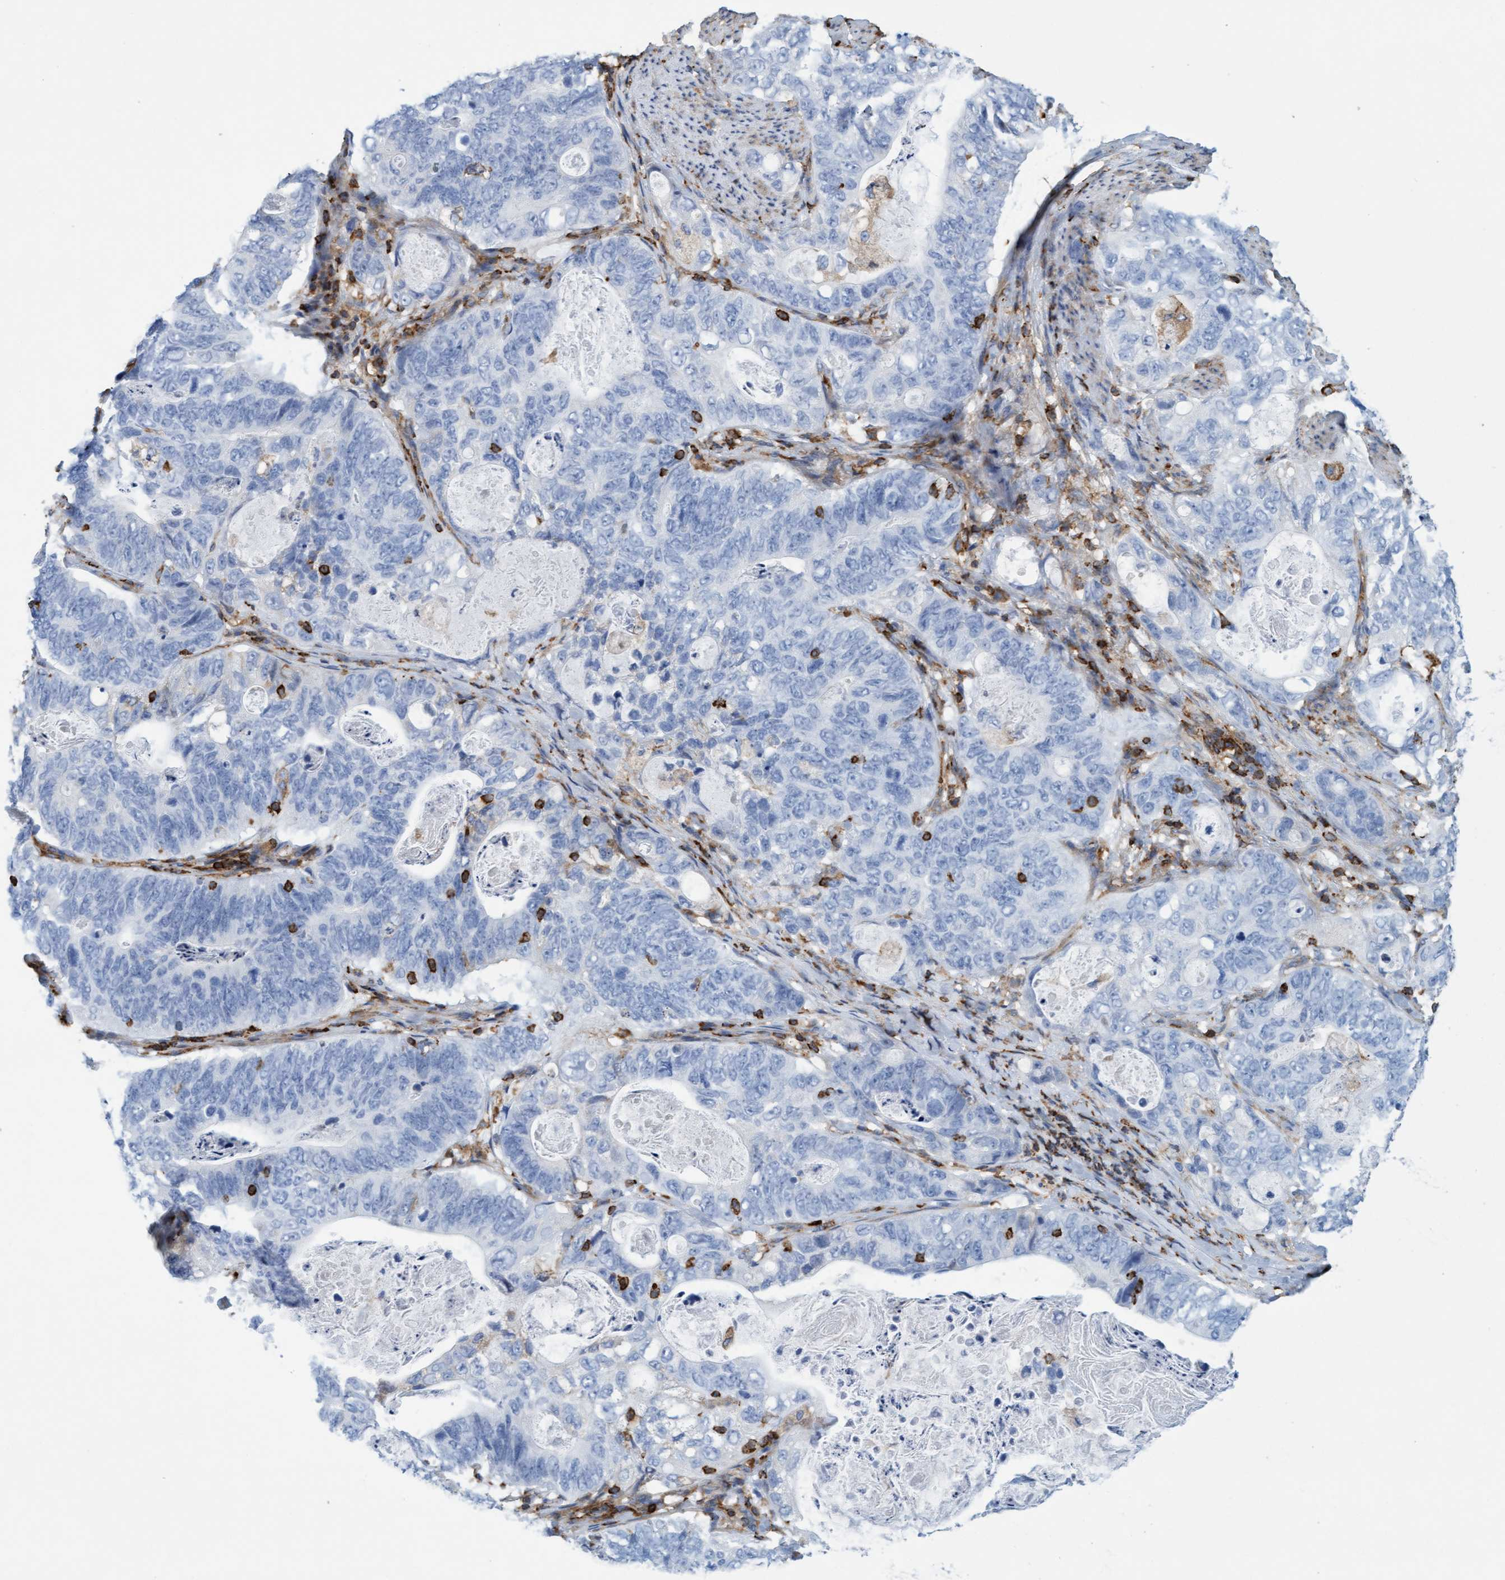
{"staining": {"intensity": "negative", "quantity": "none", "location": "none"}, "tissue": "stomach cancer", "cell_type": "Tumor cells", "image_type": "cancer", "snomed": [{"axis": "morphology", "description": "Normal tissue, NOS"}, {"axis": "morphology", "description": "Adenocarcinoma, NOS"}, {"axis": "topography", "description": "Stomach"}], "caption": "Immunohistochemistry (IHC) image of adenocarcinoma (stomach) stained for a protein (brown), which displays no staining in tumor cells.", "gene": "FNBP1", "patient": {"sex": "female", "age": 89}}